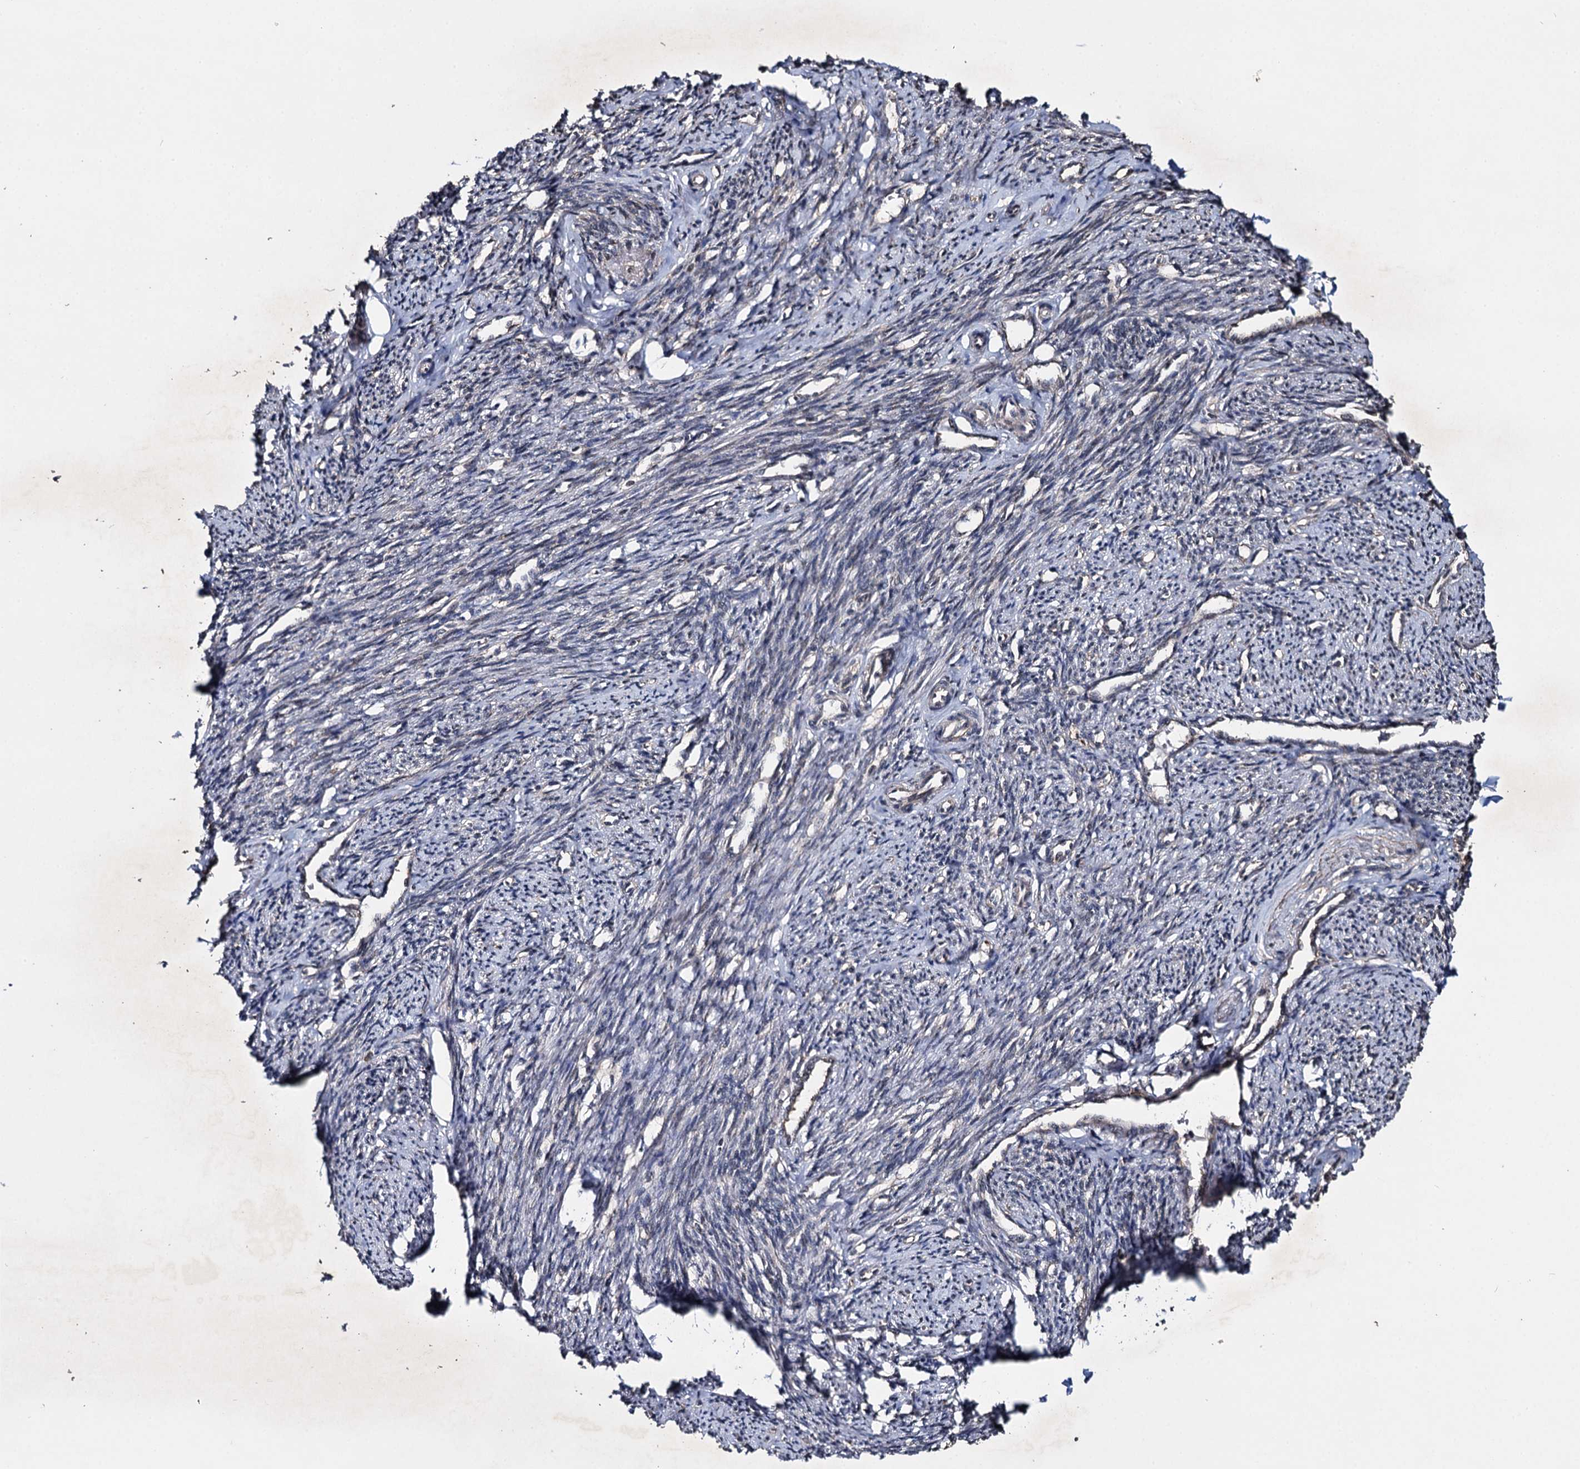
{"staining": {"intensity": "moderate", "quantity": "25%-75%", "location": "cytoplasmic/membranous,nuclear"}, "tissue": "smooth muscle", "cell_type": "Smooth muscle cells", "image_type": "normal", "snomed": [{"axis": "morphology", "description": "Normal tissue, NOS"}, {"axis": "topography", "description": "Smooth muscle"}, {"axis": "topography", "description": "Uterus"}], "caption": "Immunohistochemical staining of benign human smooth muscle reveals medium levels of moderate cytoplasmic/membranous,nuclear expression in about 25%-75% of smooth muscle cells. The staining was performed using DAB to visualize the protein expression in brown, while the nuclei were stained in blue with hematoxylin (Magnification: 20x).", "gene": "SLC46A3", "patient": {"sex": "female", "age": 59}}